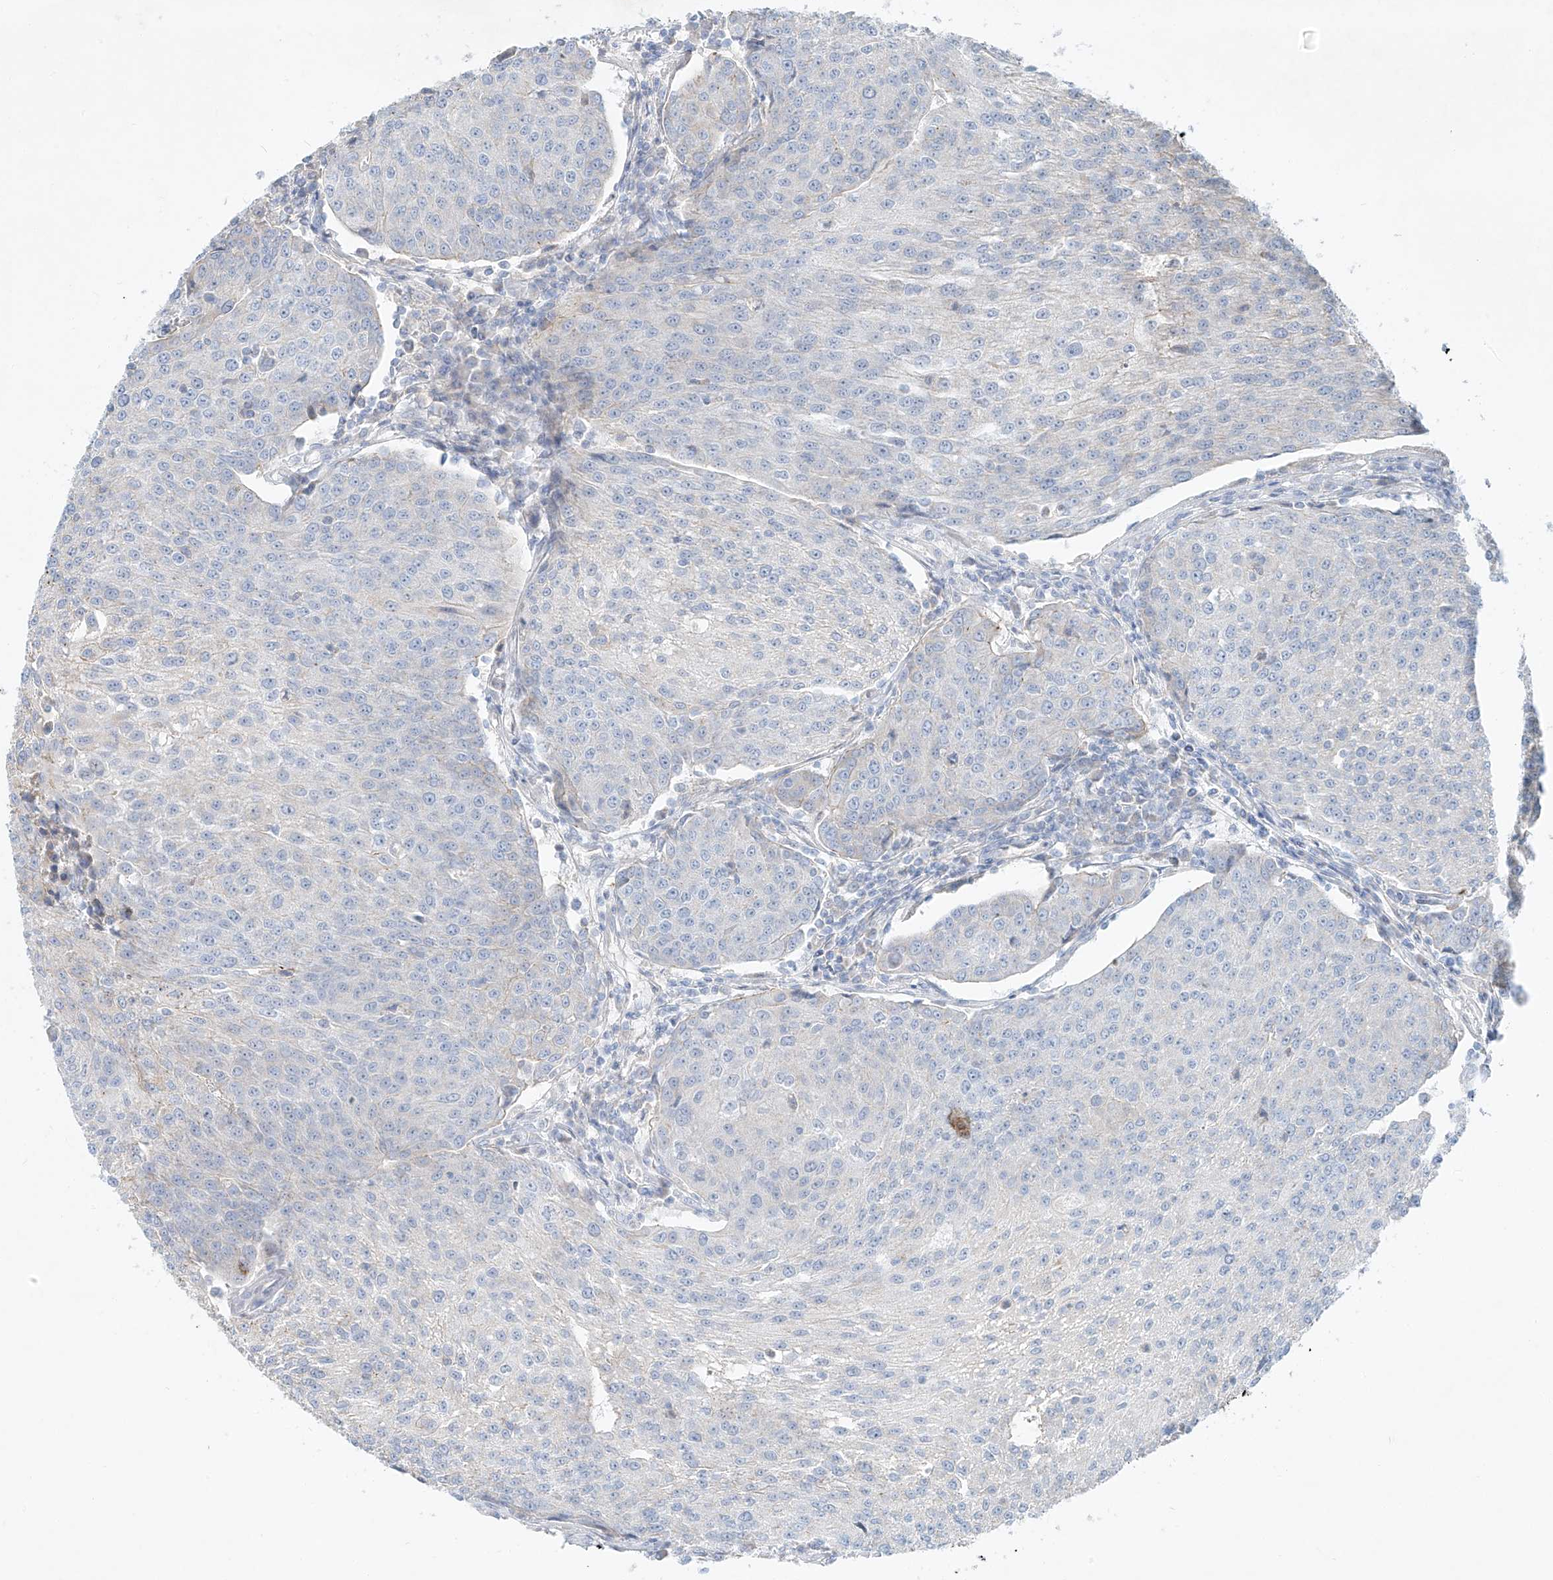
{"staining": {"intensity": "negative", "quantity": "none", "location": "none"}, "tissue": "urothelial cancer", "cell_type": "Tumor cells", "image_type": "cancer", "snomed": [{"axis": "morphology", "description": "Urothelial carcinoma, High grade"}, {"axis": "topography", "description": "Urinary bladder"}], "caption": "IHC of urothelial cancer displays no expression in tumor cells. (DAB (3,3'-diaminobenzidine) immunohistochemistry visualized using brightfield microscopy, high magnification).", "gene": "AJM1", "patient": {"sex": "female", "age": 85}}